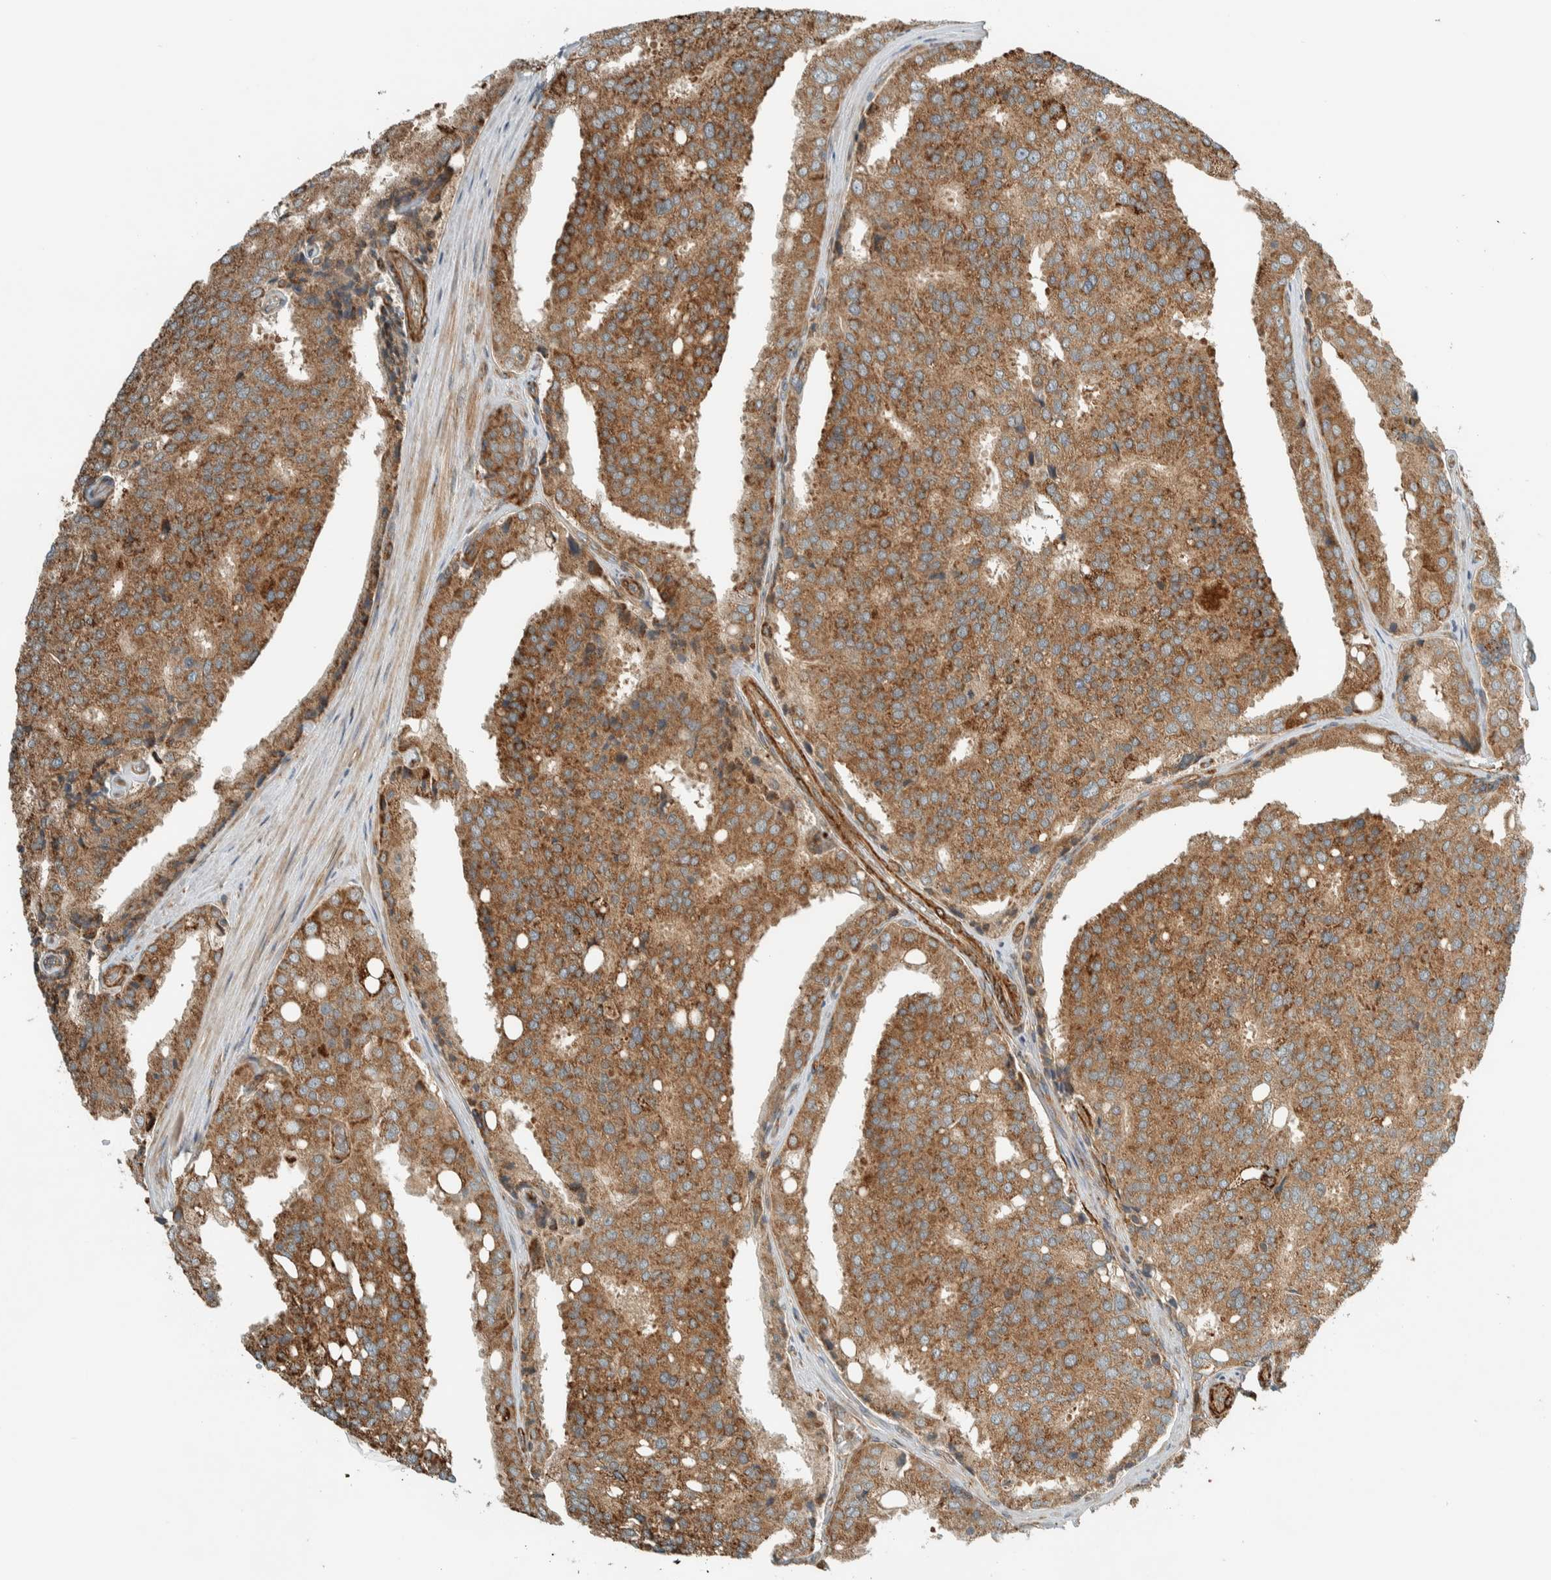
{"staining": {"intensity": "moderate", "quantity": ">75%", "location": "cytoplasmic/membranous"}, "tissue": "prostate cancer", "cell_type": "Tumor cells", "image_type": "cancer", "snomed": [{"axis": "morphology", "description": "Adenocarcinoma, High grade"}, {"axis": "topography", "description": "Prostate"}], "caption": "Immunohistochemistry of human adenocarcinoma (high-grade) (prostate) reveals medium levels of moderate cytoplasmic/membranous staining in approximately >75% of tumor cells.", "gene": "EXOC7", "patient": {"sex": "male", "age": 50}}